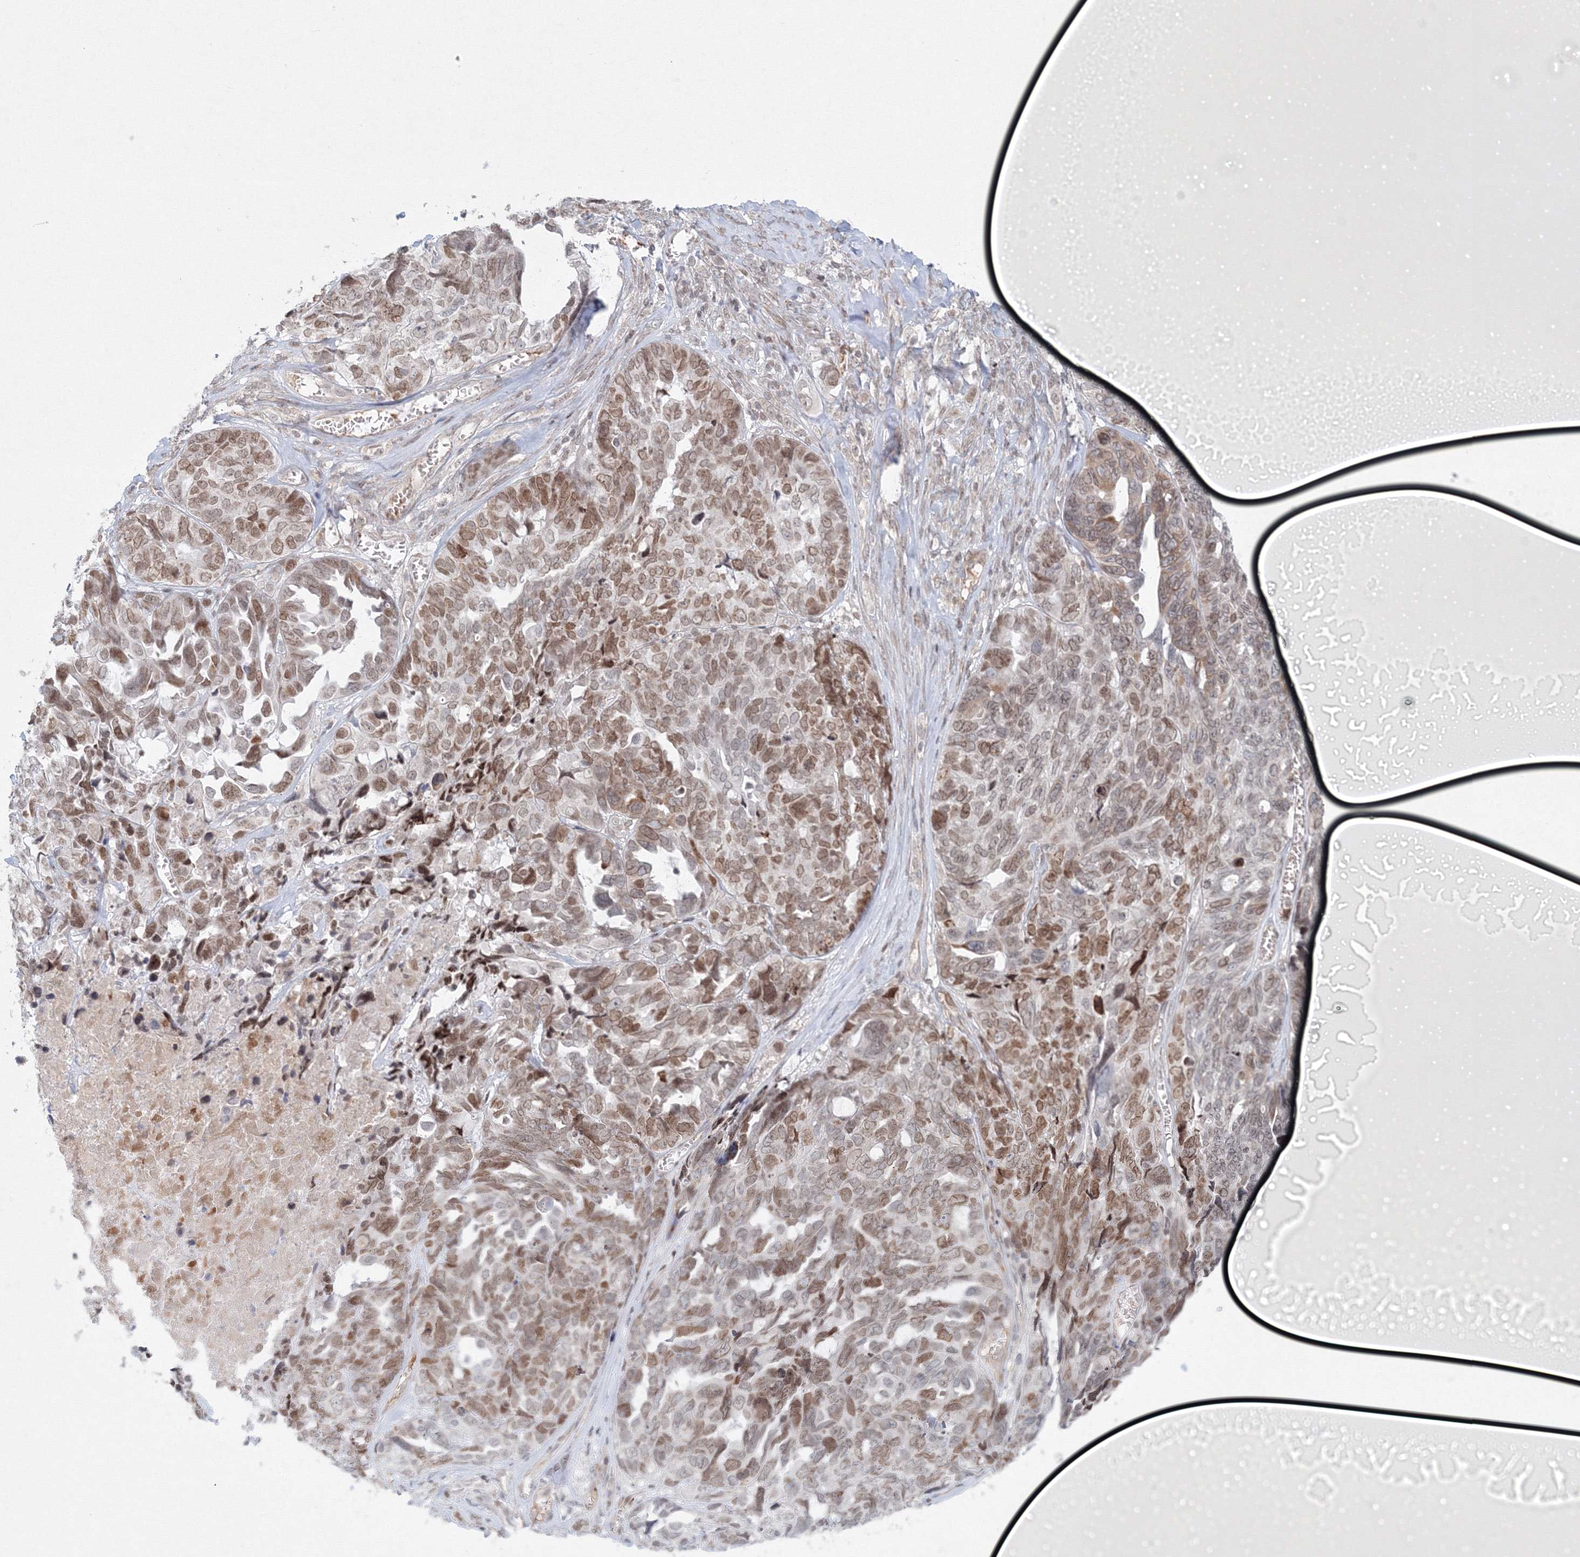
{"staining": {"intensity": "moderate", "quantity": "25%-75%", "location": "nuclear"}, "tissue": "ovarian cancer", "cell_type": "Tumor cells", "image_type": "cancer", "snomed": [{"axis": "morphology", "description": "Cystadenocarcinoma, serous, NOS"}, {"axis": "topography", "description": "Ovary"}], "caption": "A micrograph of ovarian cancer stained for a protein reveals moderate nuclear brown staining in tumor cells. (DAB (3,3'-diaminobenzidine) = brown stain, brightfield microscopy at high magnification).", "gene": "KIF4A", "patient": {"sex": "female", "age": 79}}